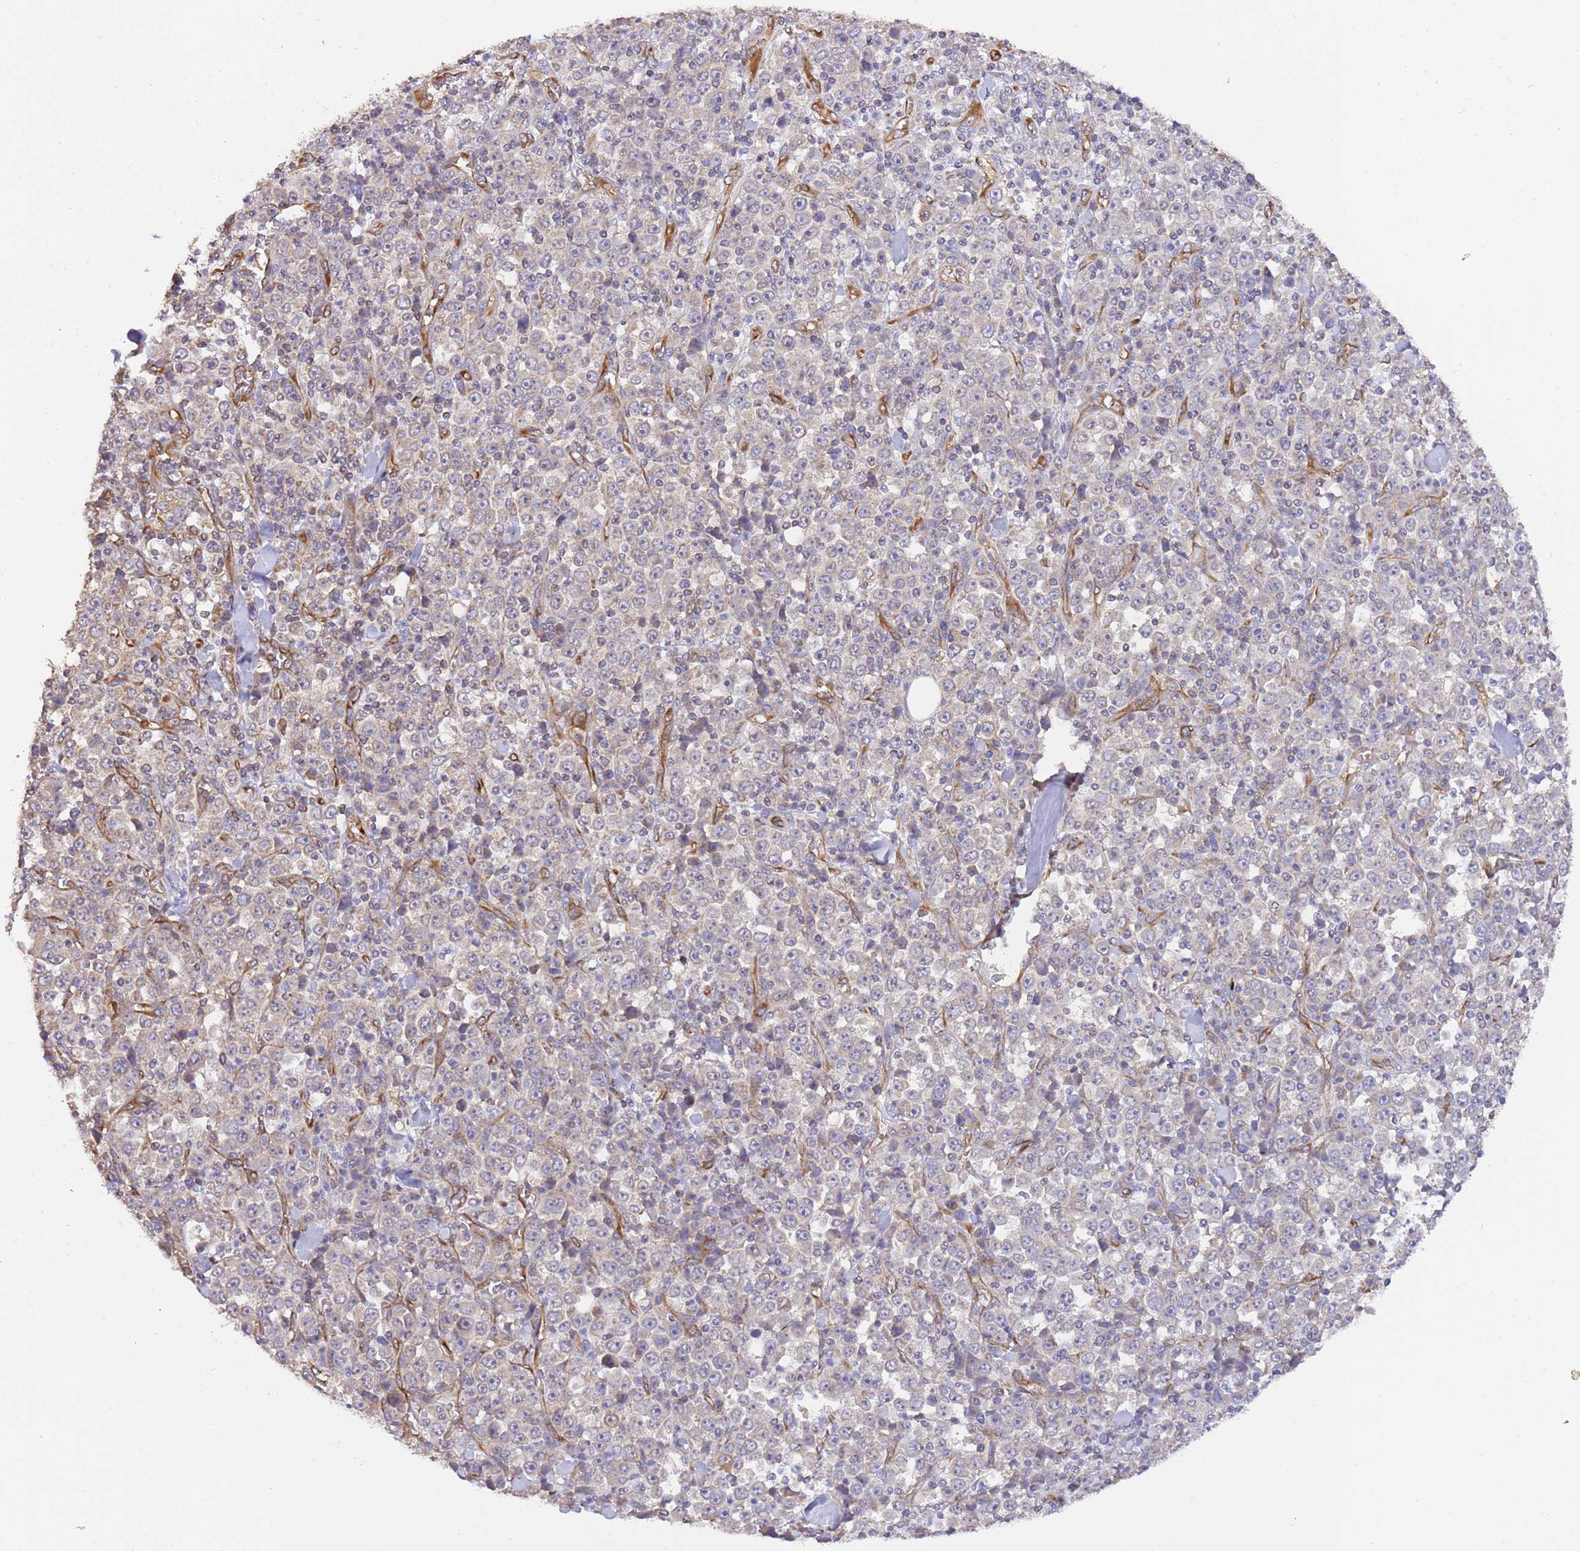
{"staining": {"intensity": "weak", "quantity": "<25%", "location": "cytoplasmic/membranous"}, "tissue": "stomach cancer", "cell_type": "Tumor cells", "image_type": "cancer", "snomed": [{"axis": "morphology", "description": "Normal tissue, NOS"}, {"axis": "morphology", "description": "Adenocarcinoma, NOS"}, {"axis": "topography", "description": "Stomach, upper"}, {"axis": "topography", "description": "Stomach"}], "caption": "There is no significant staining in tumor cells of stomach cancer (adenocarcinoma).", "gene": "DOCK9", "patient": {"sex": "male", "age": 59}}